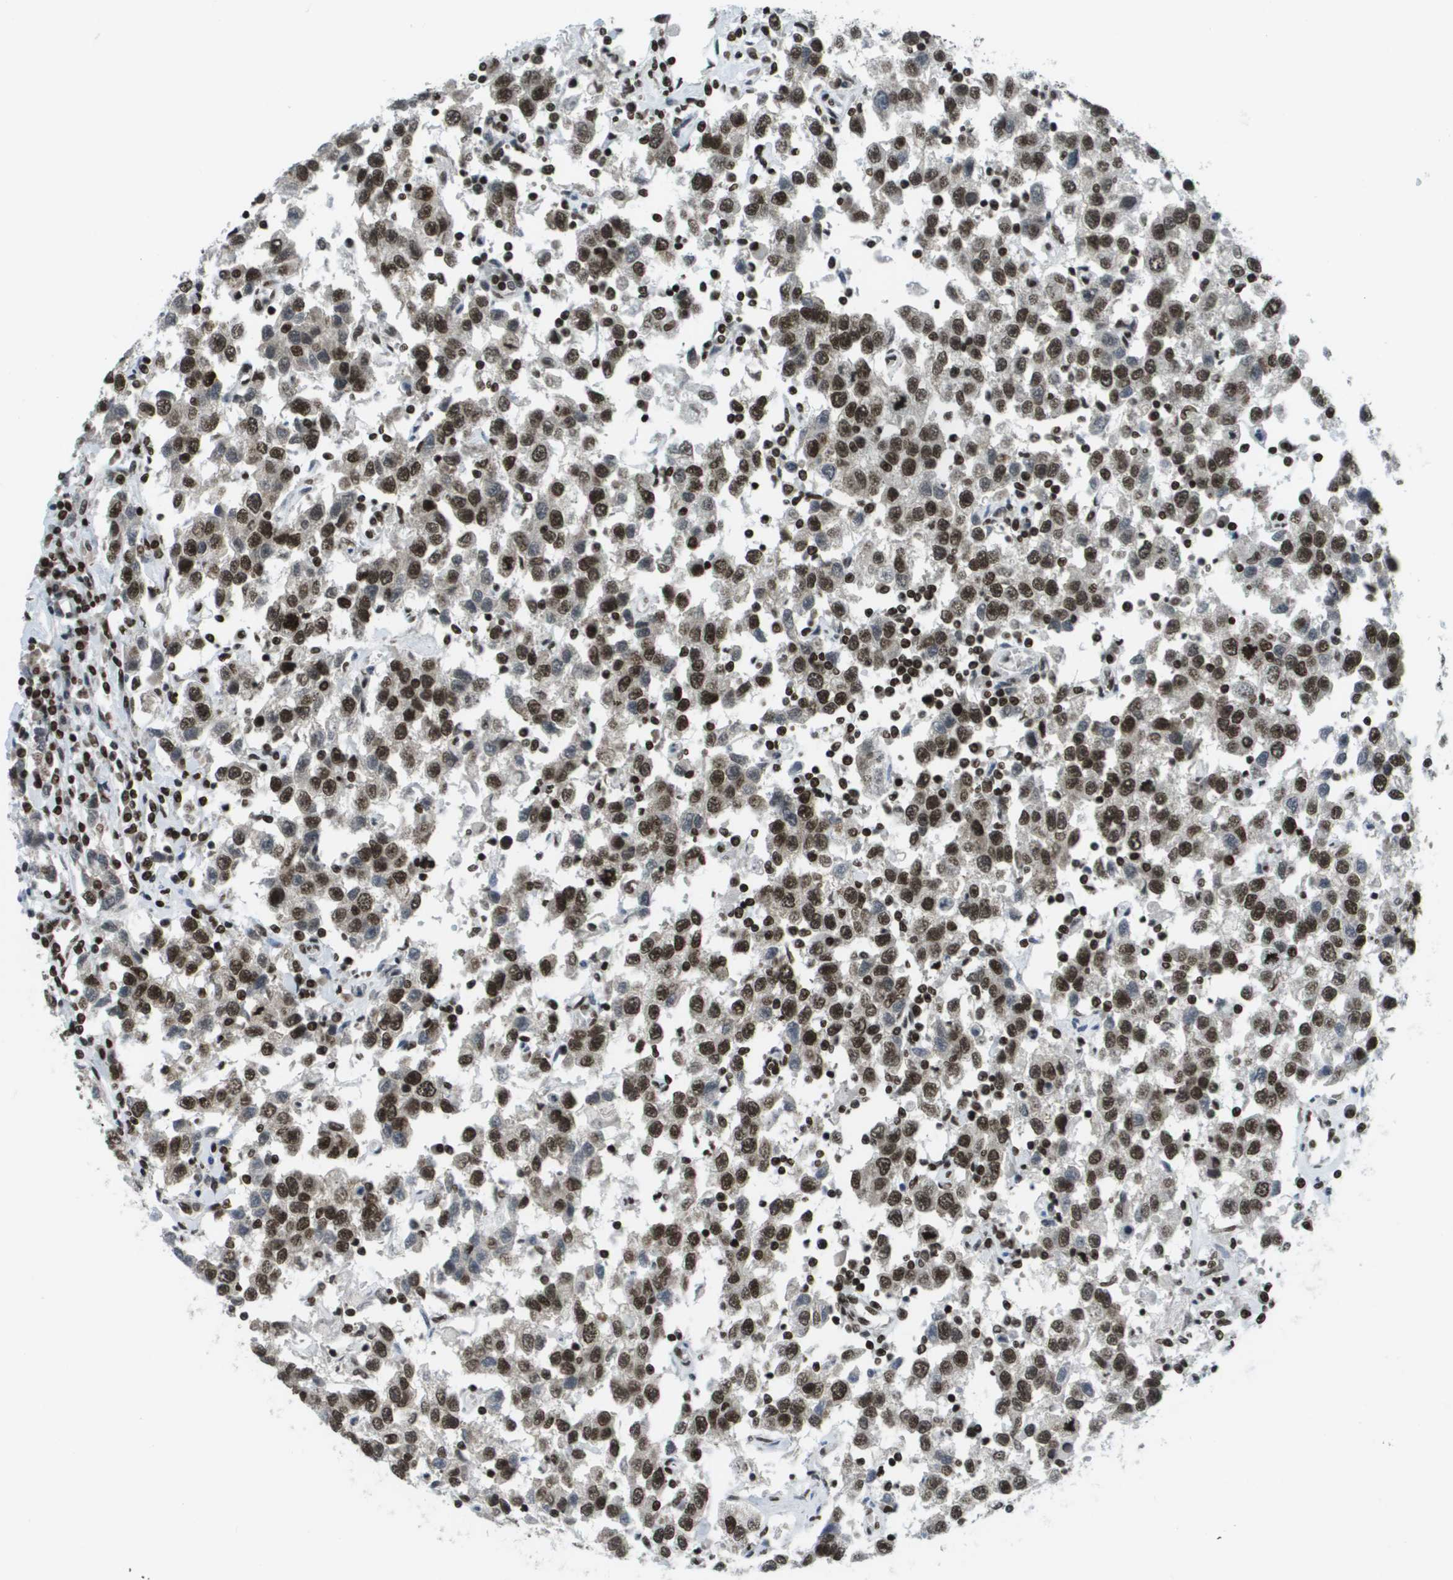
{"staining": {"intensity": "strong", "quantity": ">75%", "location": "nuclear"}, "tissue": "testis cancer", "cell_type": "Tumor cells", "image_type": "cancer", "snomed": [{"axis": "morphology", "description": "Seminoma, NOS"}, {"axis": "topography", "description": "Testis"}], "caption": "Immunohistochemical staining of testis cancer (seminoma) exhibits high levels of strong nuclear protein expression in approximately >75% of tumor cells.", "gene": "GLYR1", "patient": {"sex": "male", "age": 41}}